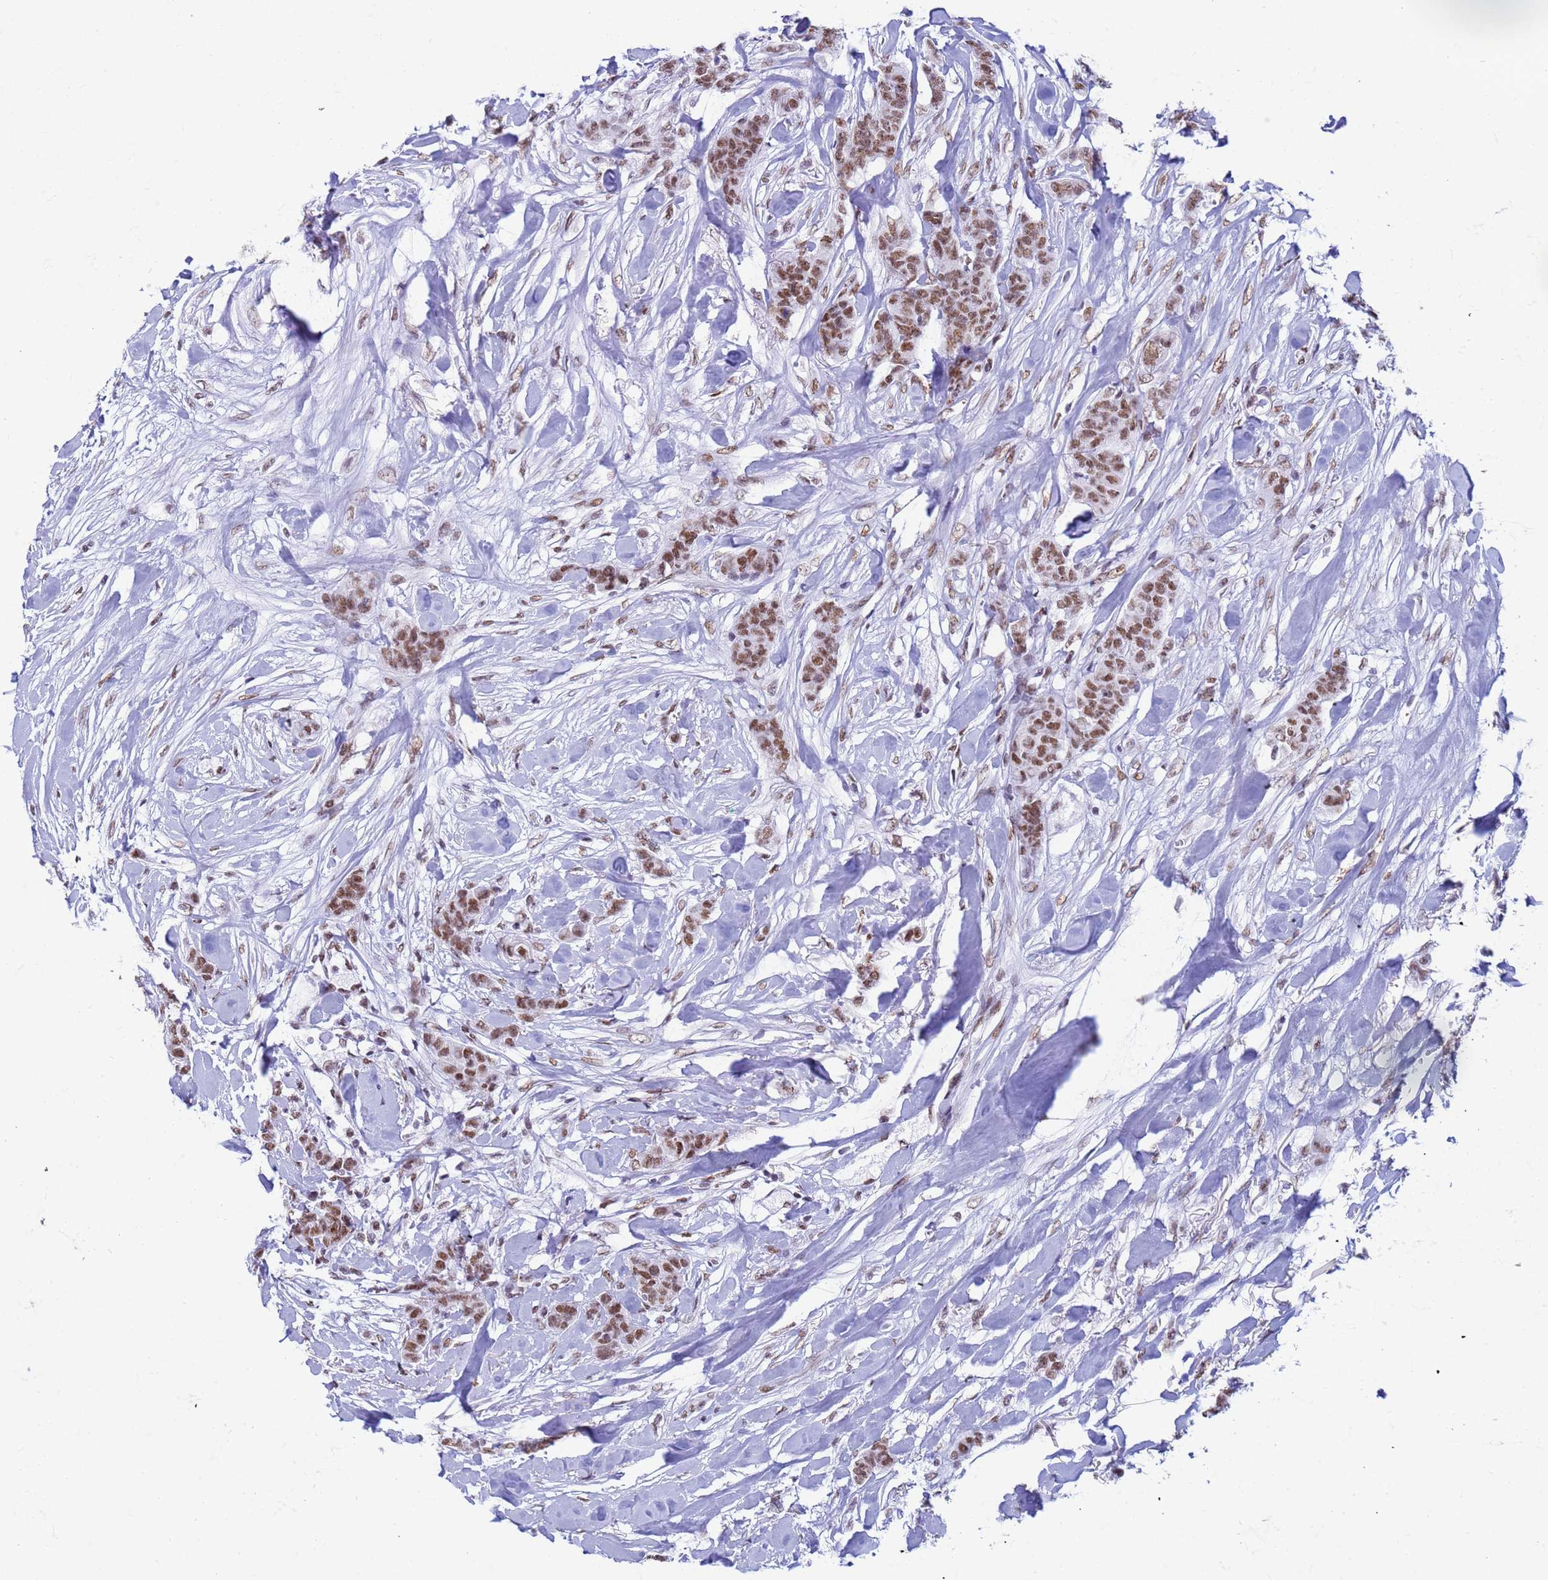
{"staining": {"intensity": "moderate", "quantity": ">75%", "location": "nuclear"}, "tissue": "breast cancer", "cell_type": "Tumor cells", "image_type": "cancer", "snomed": [{"axis": "morphology", "description": "Duct carcinoma"}, {"axis": "topography", "description": "Breast"}], "caption": "Immunohistochemical staining of breast cancer (invasive ductal carcinoma) exhibits medium levels of moderate nuclear protein expression in approximately >75% of tumor cells.", "gene": "FAM170B", "patient": {"sex": "female", "age": 40}}